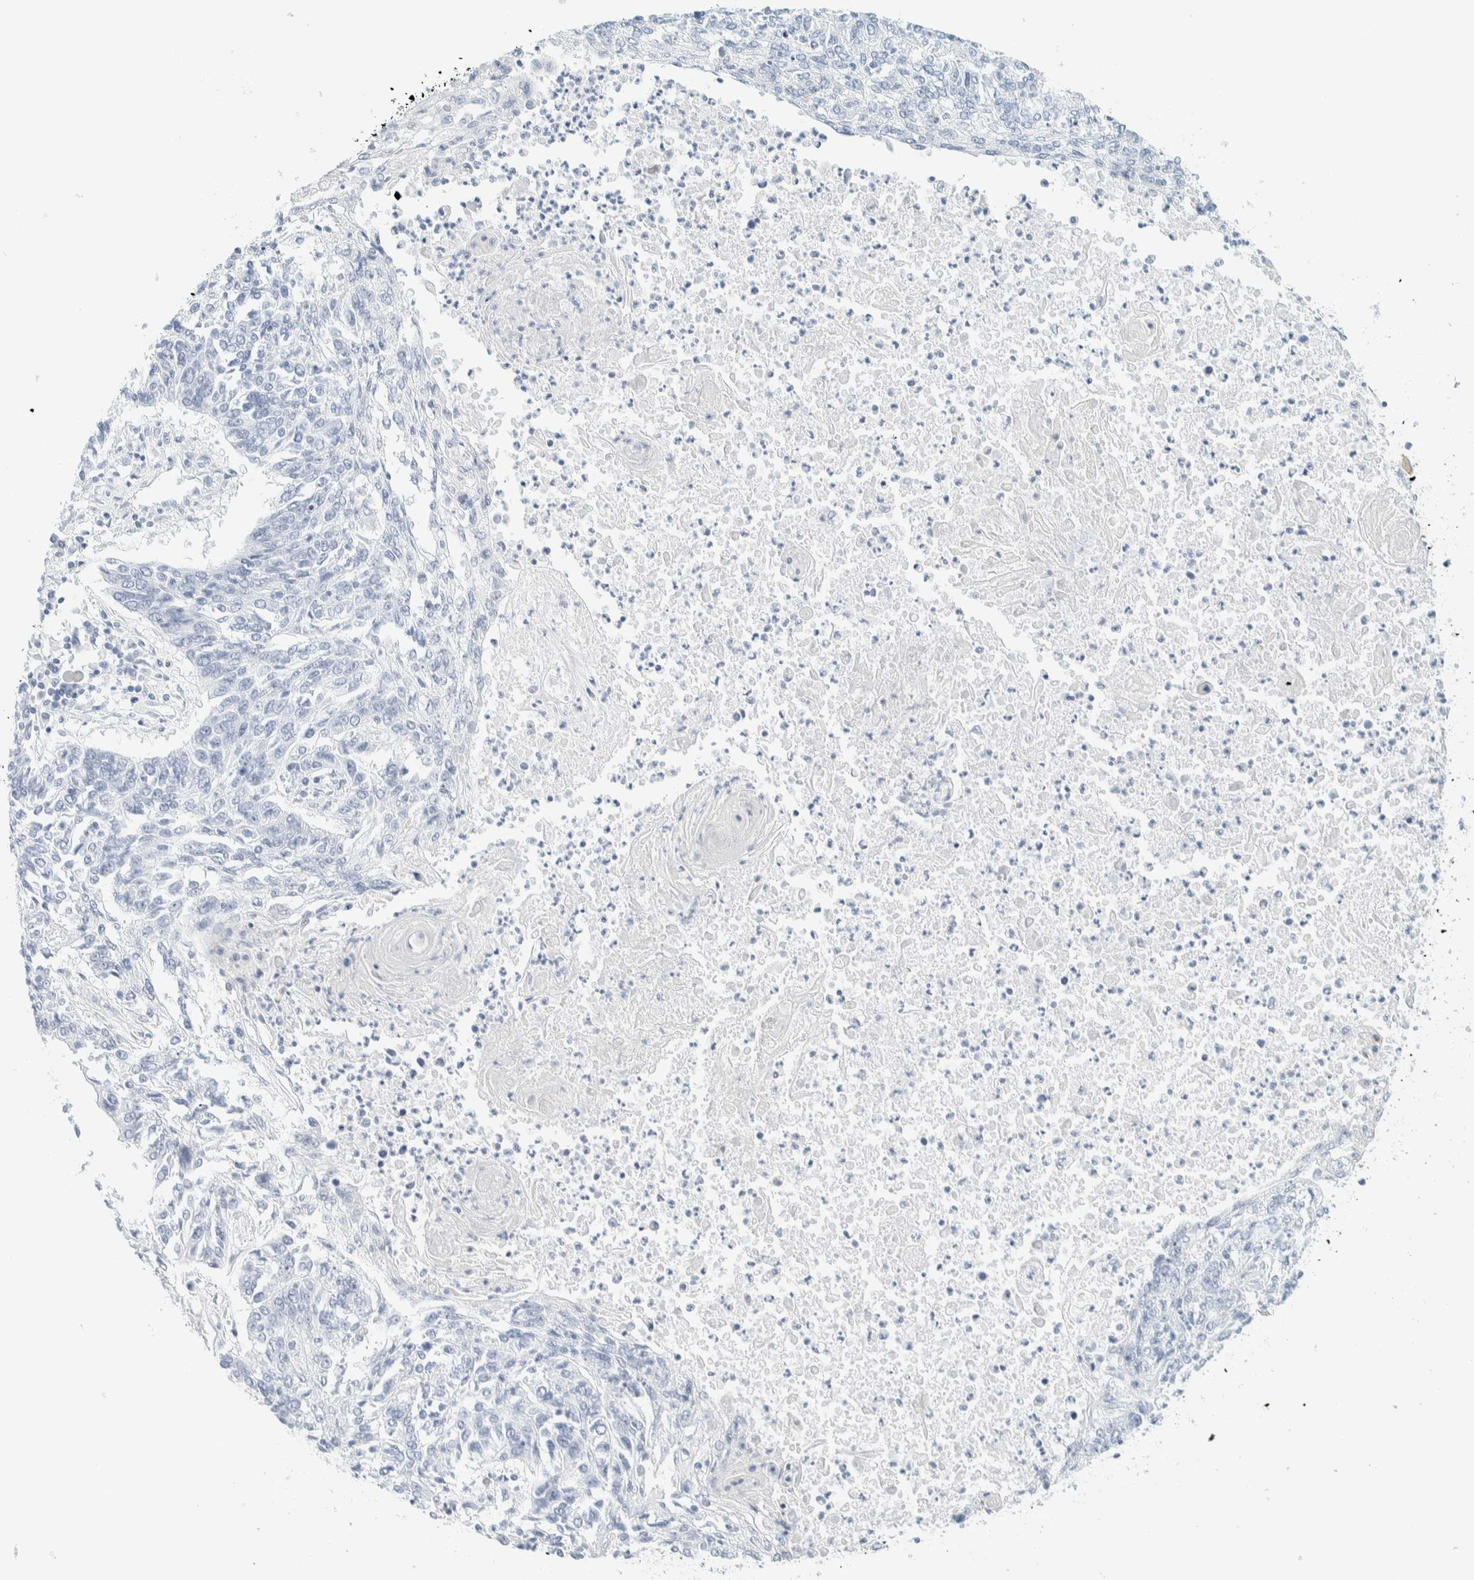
{"staining": {"intensity": "negative", "quantity": "none", "location": "none"}, "tissue": "lung cancer", "cell_type": "Tumor cells", "image_type": "cancer", "snomed": [{"axis": "morphology", "description": "Normal tissue, NOS"}, {"axis": "morphology", "description": "Squamous cell carcinoma, NOS"}, {"axis": "topography", "description": "Cartilage tissue"}, {"axis": "topography", "description": "Bronchus"}, {"axis": "topography", "description": "Lung"}], "caption": "The immunohistochemistry (IHC) micrograph has no significant positivity in tumor cells of lung cancer (squamous cell carcinoma) tissue.", "gene": "ATCAY", "patient": {"sex": "female", "age": 49}}